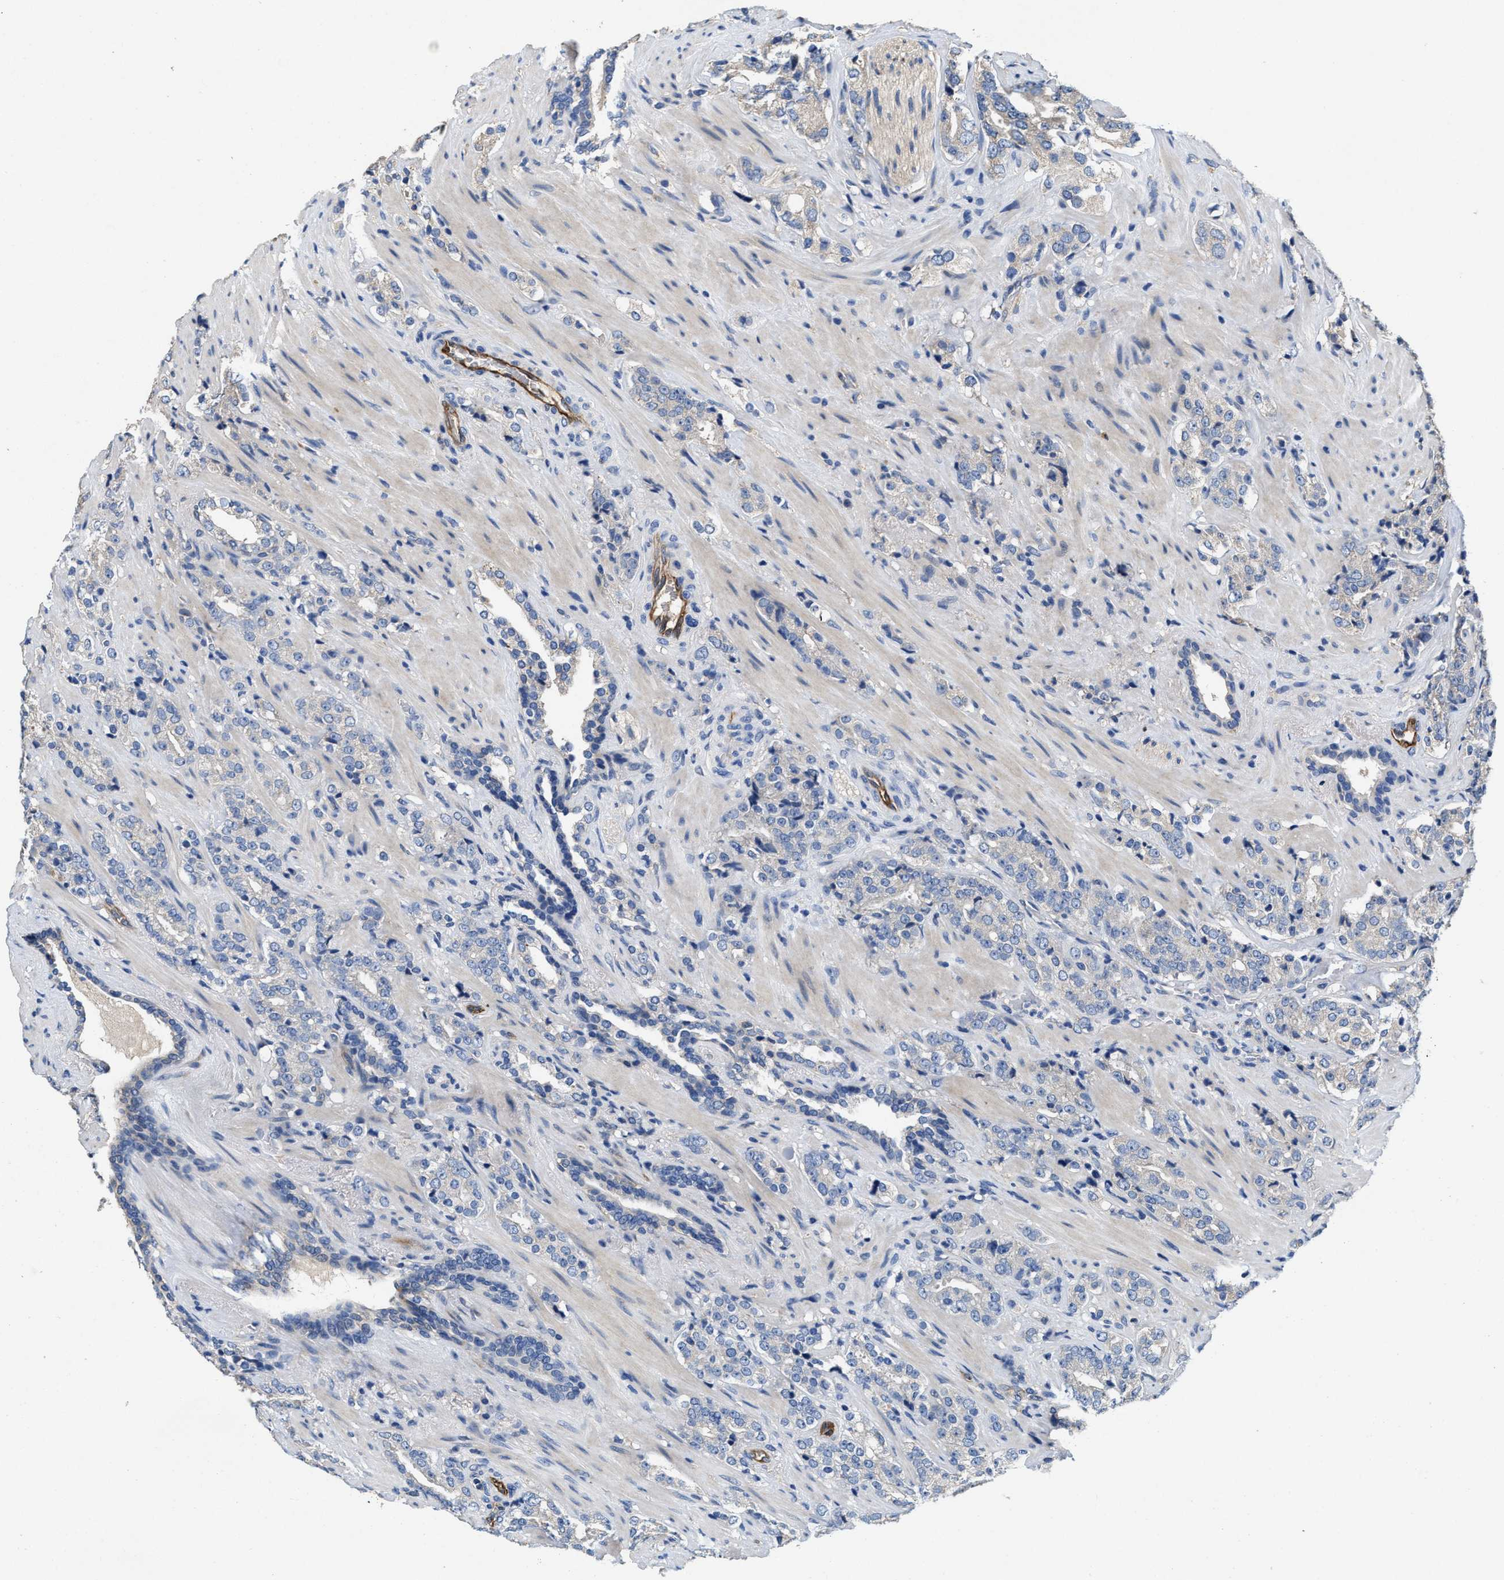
{"staining": {"intensity": "negative", "quantity": "none", "location": "none"}, "tissue": "prostate cancer", "cell_type": "Tumor cells", "image_type": "cancer", "snomed": [{"axis": "morphology", "description": "Adenocarcinoma, High grade"}, {"axis": "topography", "description": "Prostate"}], "caption": "Photomicrograph shows no significant protein staining in tumor cells of prostate cancer.", "gene": "PEG10", "patient": {"sex": "male", "age": 71}}